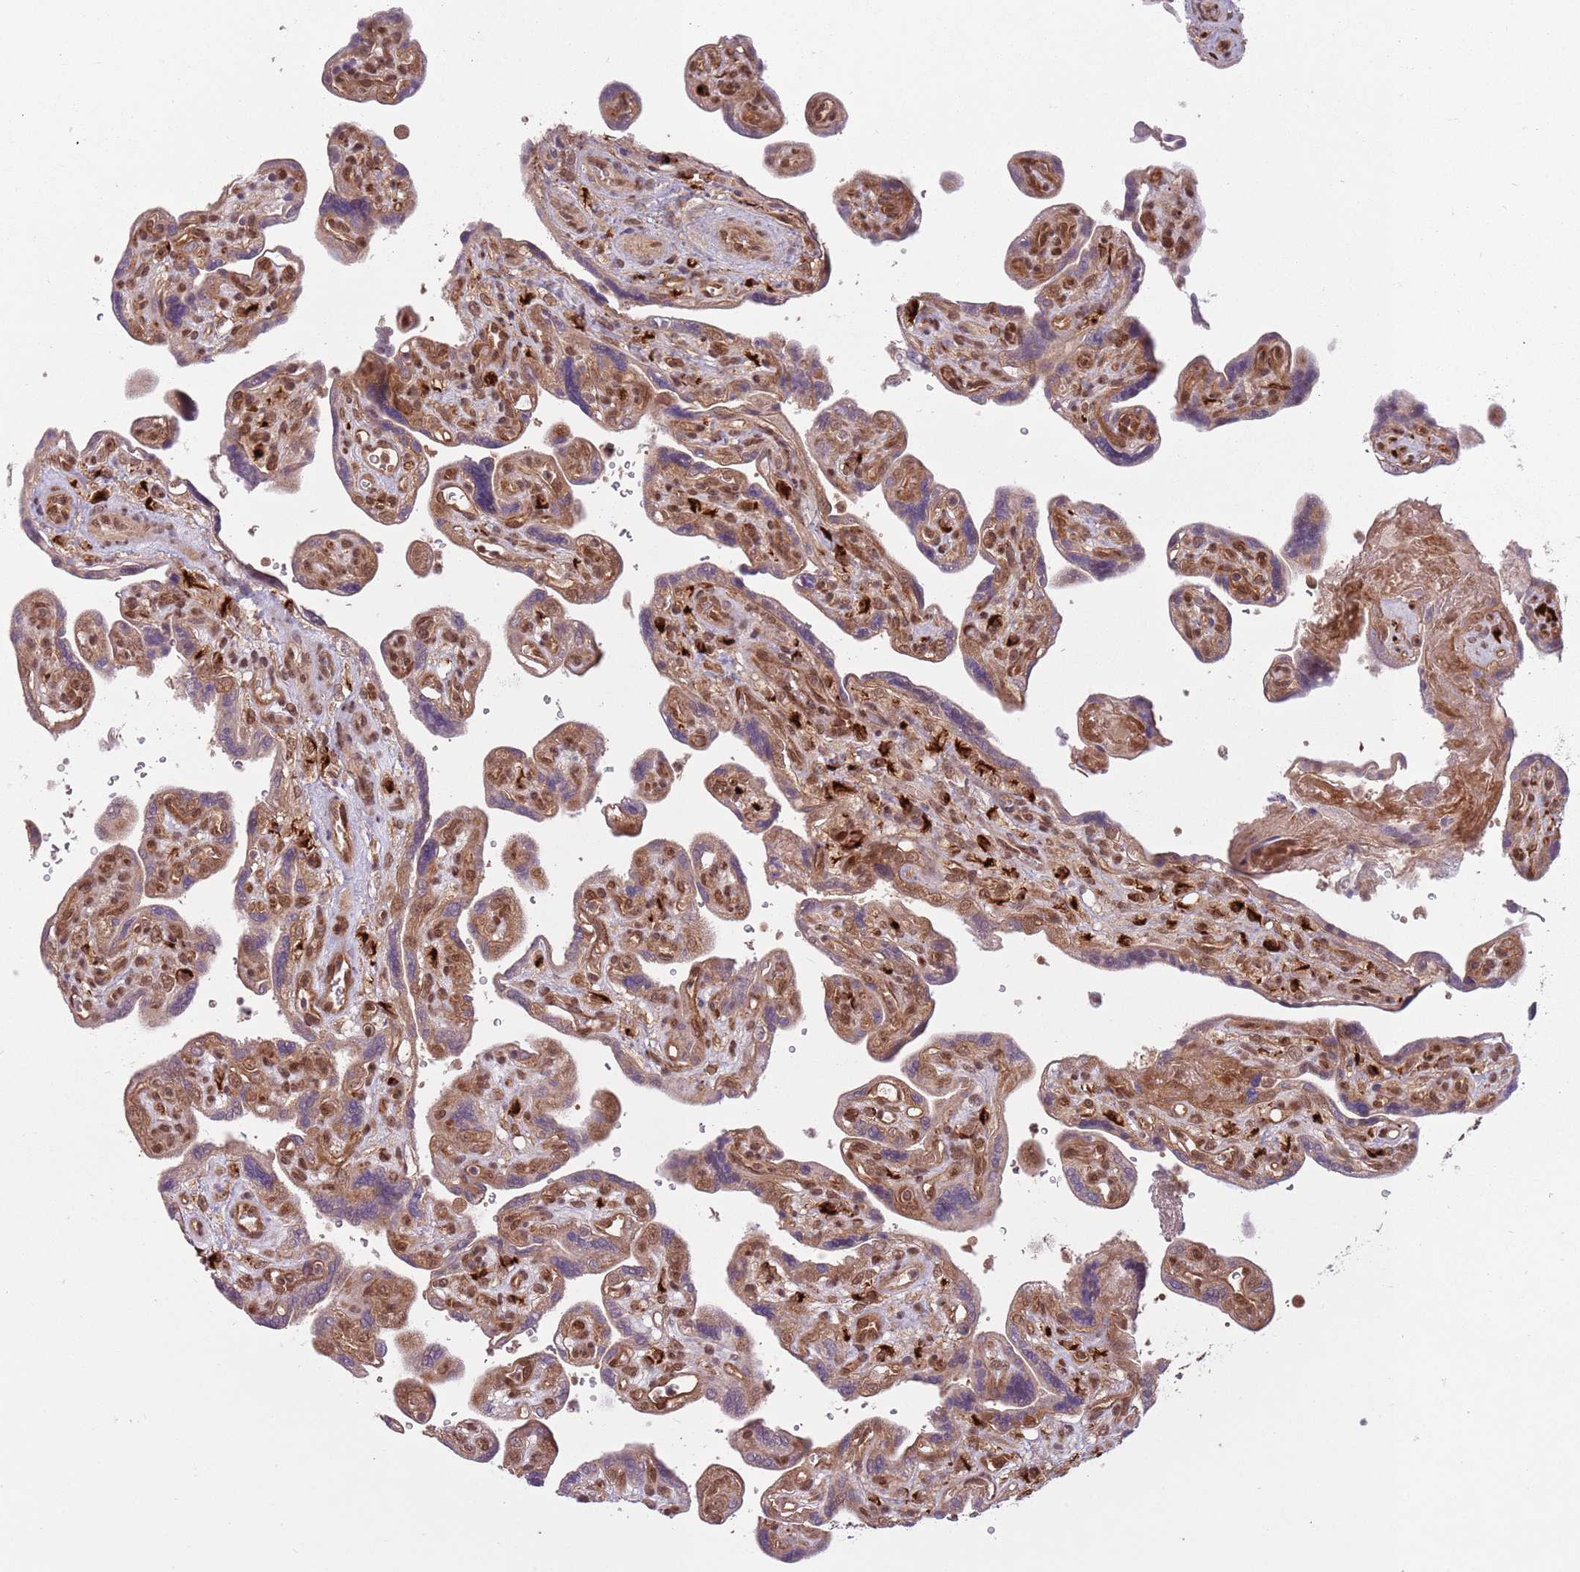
{"staining": {"intensity": "moderate", "quantity": ">75%", "location": "cytoplasmic/membranous,nuclear"}, "tissue": "placenta", "cell_type": "Trophoblastic cells", "image_type": "normal", "snomed": [{"axis": "morphology", "description": "Normal tissue, NOS"}, {"axis": "topography", "description": "Placenta"}], "caption": "A brown stain labels moderate cytoplasmic/membranous,nuclear staining of a protein in trophoblastic cells of normal placenta.", "gene": "ADAMTS3", "patient": {"sex": "female", "age": 39}}